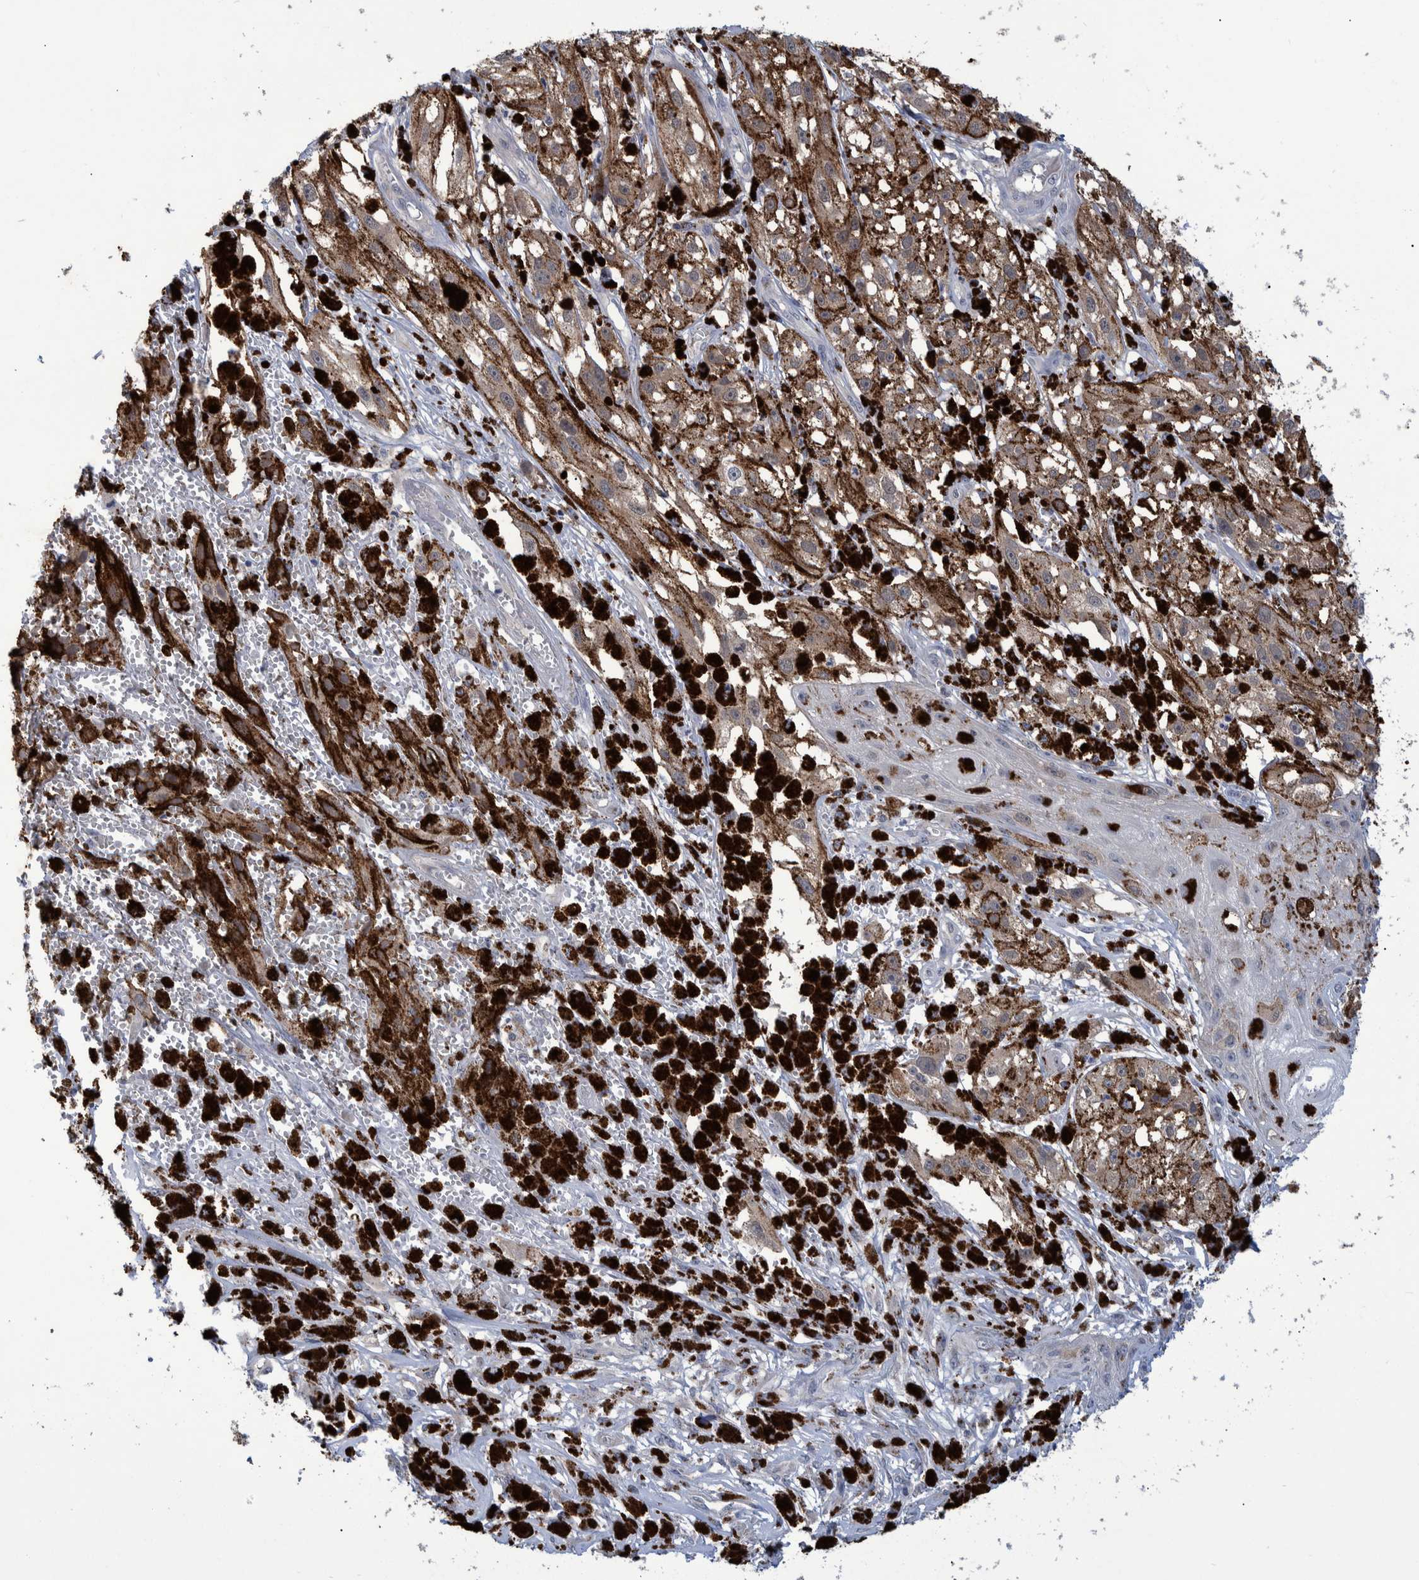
{"staining": {"intensity": "moderate", "quantity": ">75%", "location": "cytoplasmic/membranous"}, "tissue": "melanoma", "cell_type": "Tumor cells", "image_type": "cancer", "snomed": [{"axis": "morphology", "description": "Malignant melanoma, NOS"}, {"axis": "topography", "description": "Skin"}], "caption": "A micrograph of melanoma stained for a protein shows moderate cytoplasmic/membranous brown staining in tumor cells. (Stains: DAB in brown, nuclei in blue, Microscopy: brightfield microscopy at high magnification).", "gene": "PCYT2", "patient": {"sex": "male", "age": 88}}